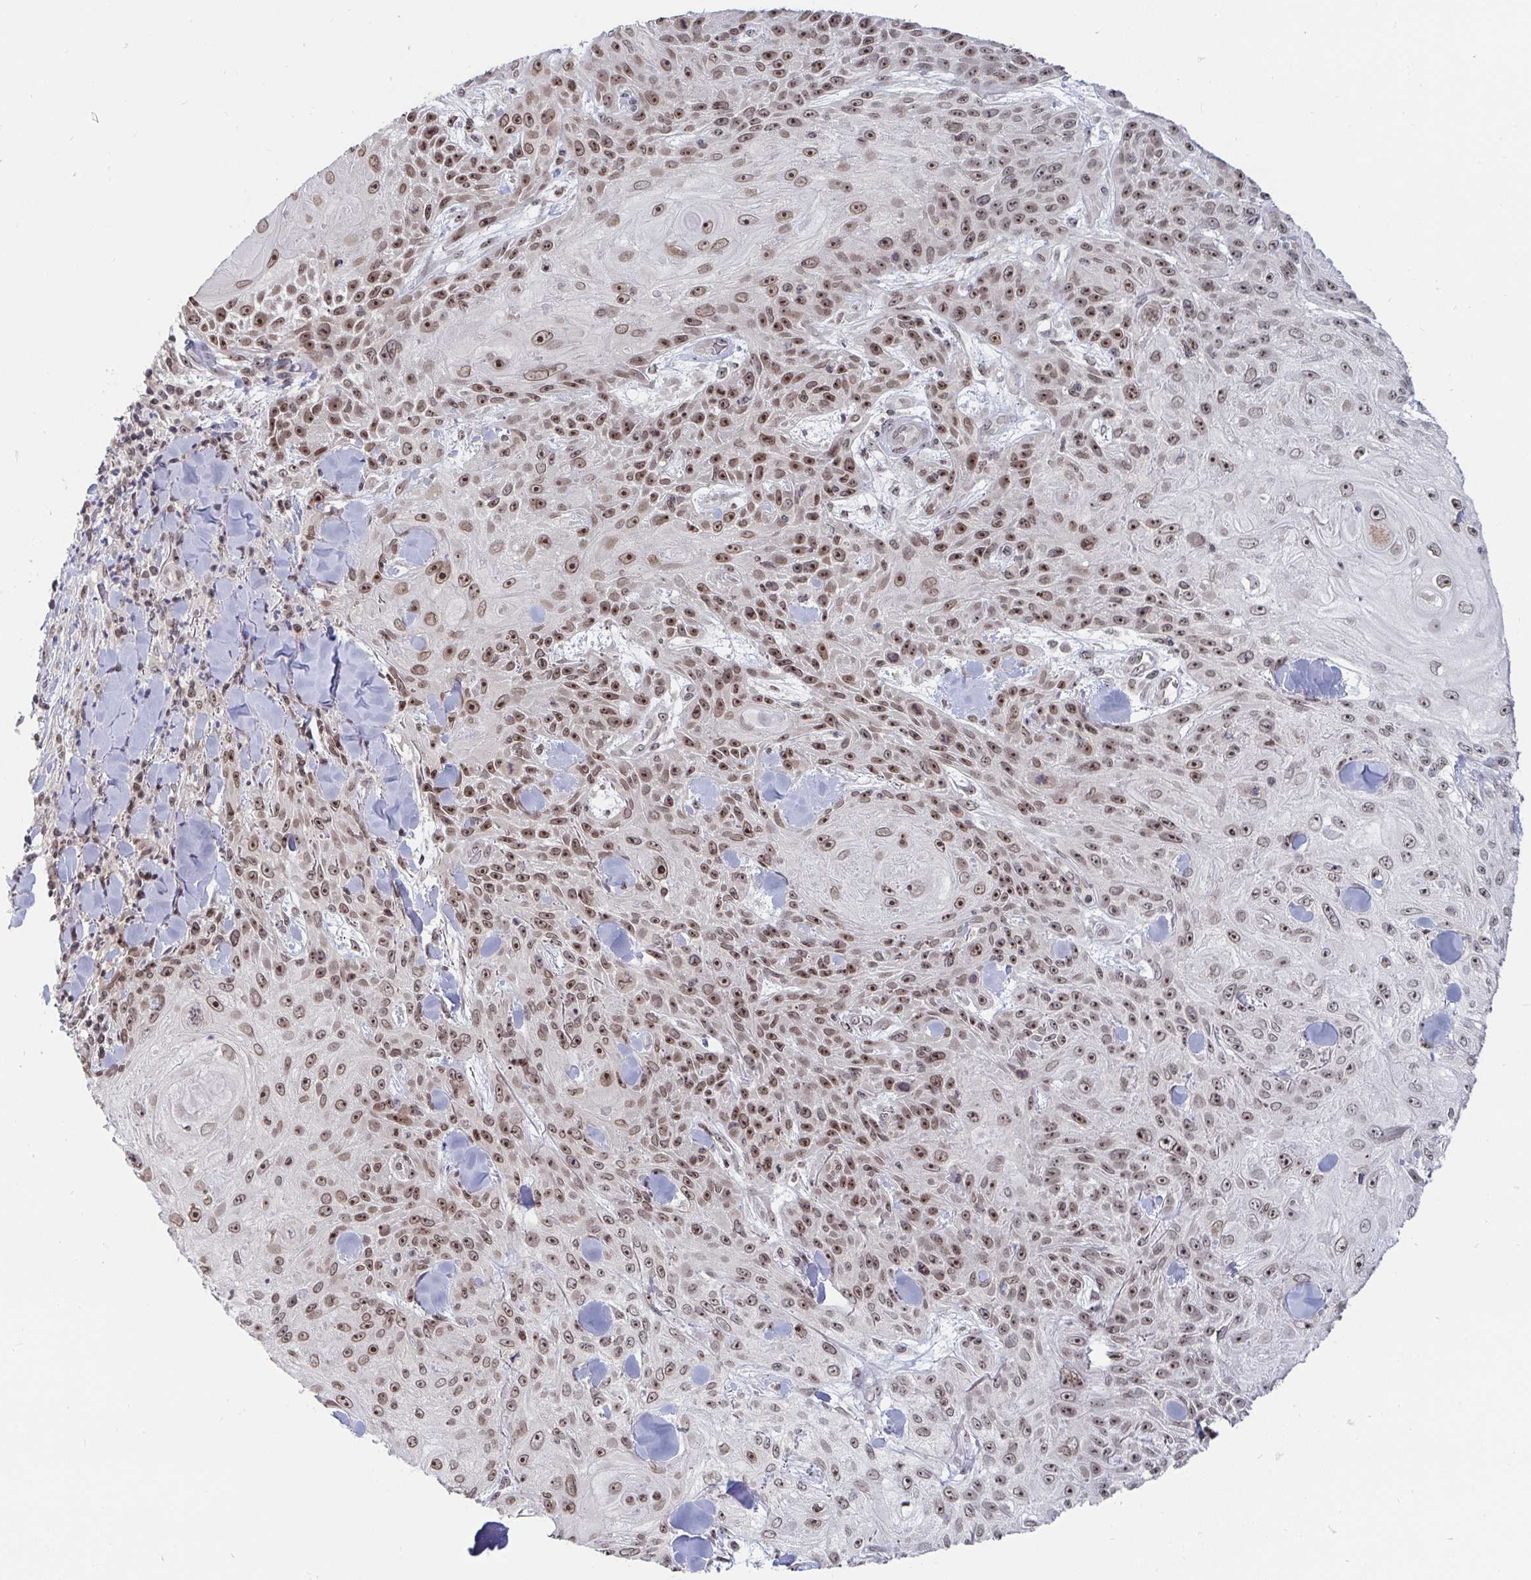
{"staining": {"intensity": "moderate", "quantity": ">75%", "location": "nuclear"}, "tissue": "skin cancer", "cell_type": "Tumor cells", "image_type": "cancer", "snomed": [{"axis": "morphology", "description": "Squamous cell carcinoma, NOS"}, {"axis": "topography", "description": "Skin"}], "caption": "This histopathology image exhibits squamous cell carcinoma (skin) stained with immunohistochemistry to label a protein in brown. The nuclear of tumor cells show moderate positivity for the protein. Nuclei are counter-stained blue.", "gene": "TRIP12", "patient": {"sex": "male", "age": 88}}